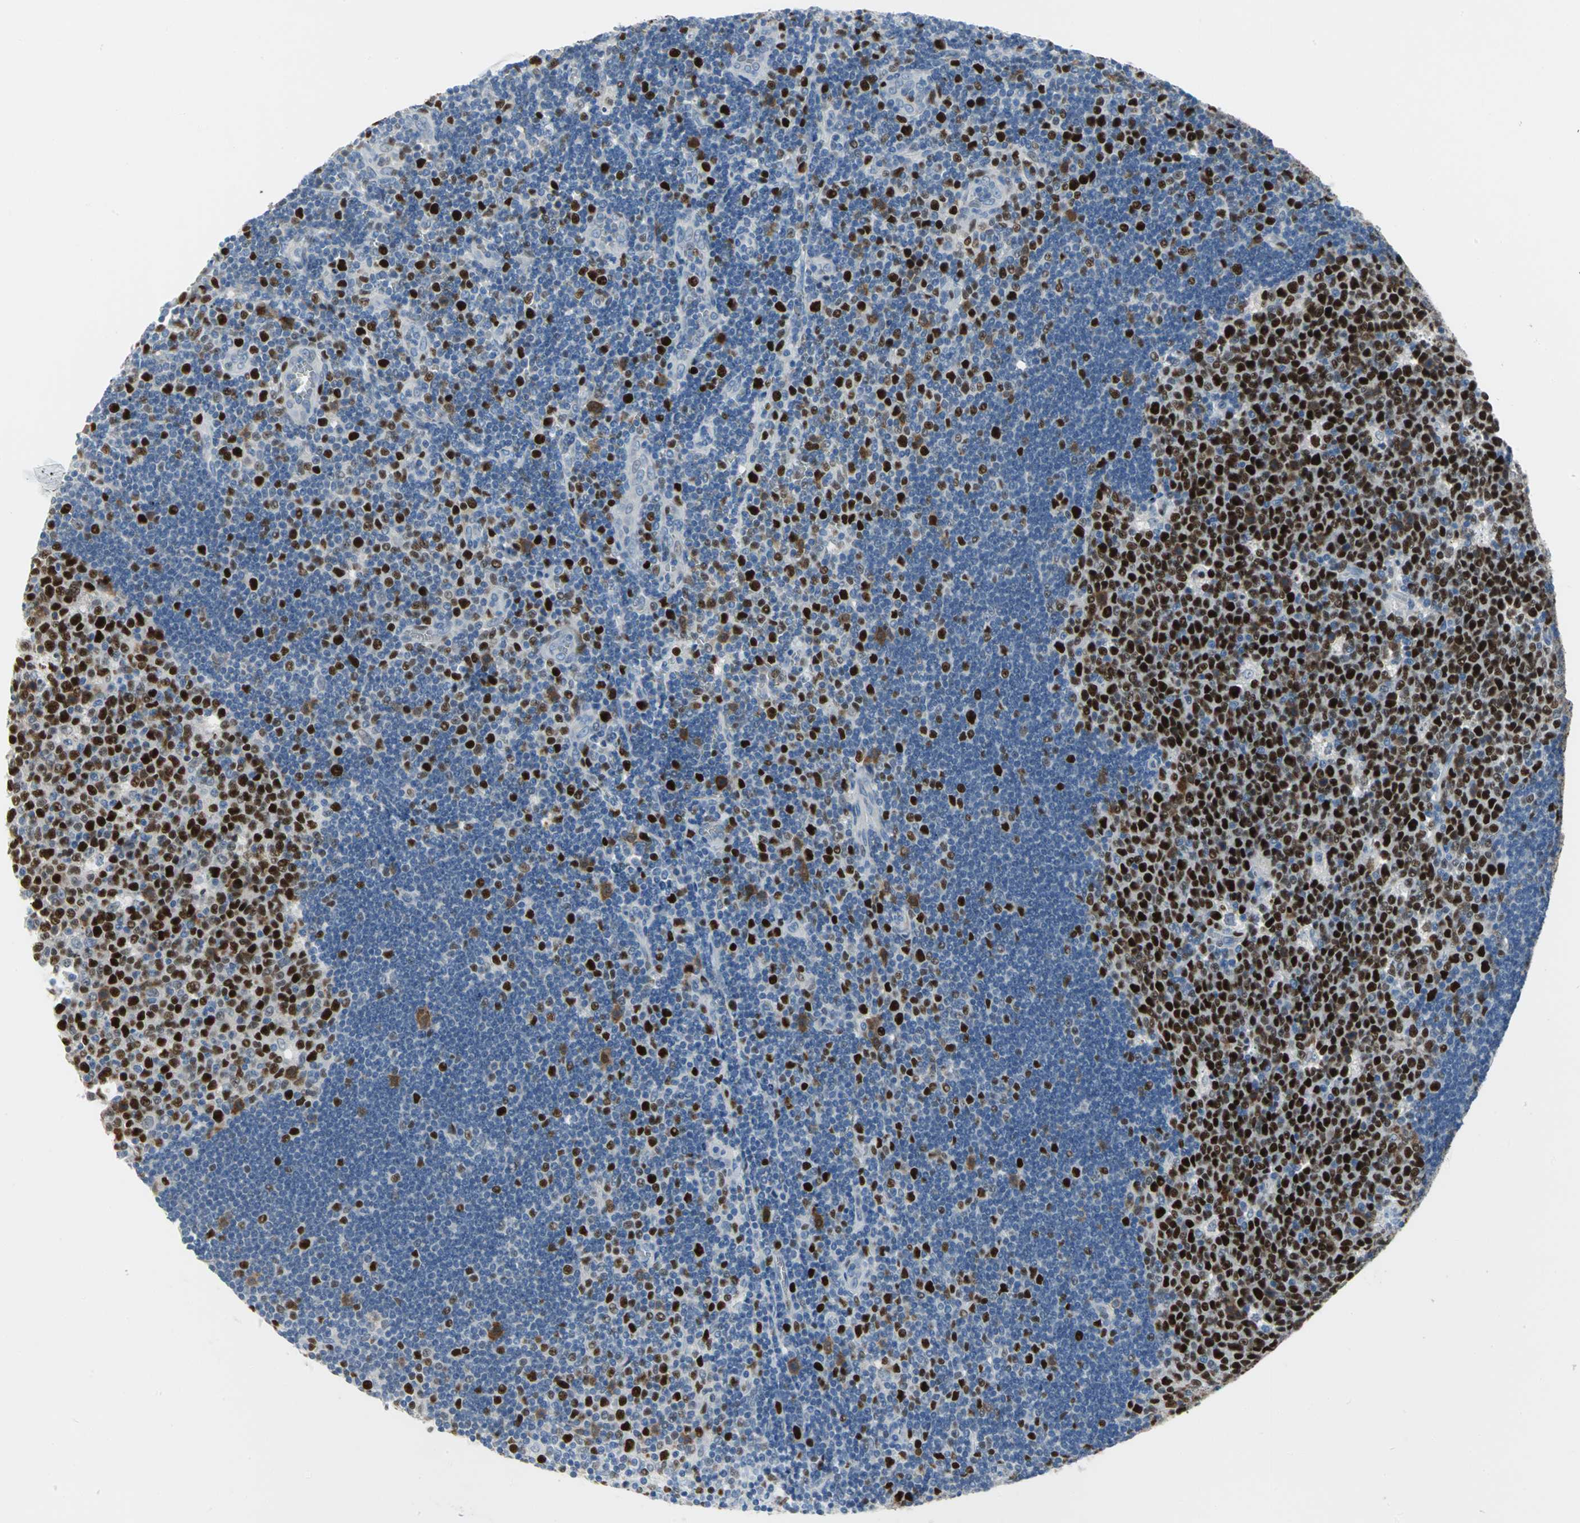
{"staining": {"intensity": "strong", "quantity": "25%-75%", "location": "nuclear"}, "tissue": "lymph node", "cell_type": "Germinal center cells", "image_type": "normal", "snomed": [{"axis": "morphology", "description": "Normal tissue, NOS"}, {"axis": "topography", "description": "Lymph node"}, {"axis": "topography", "description": "Salivary gland"}], "caption": "Immunohistochemistry micrograph of unremarkable lymph node: lymph node stained using immunohistochemistry exhibits high levels of strong protein expression localized specifically in the nuclear of germinal center cells, appearing as a nuclear brown color.", "gene": "MCM4", "patient": {"sex": "male", "age": 8}}